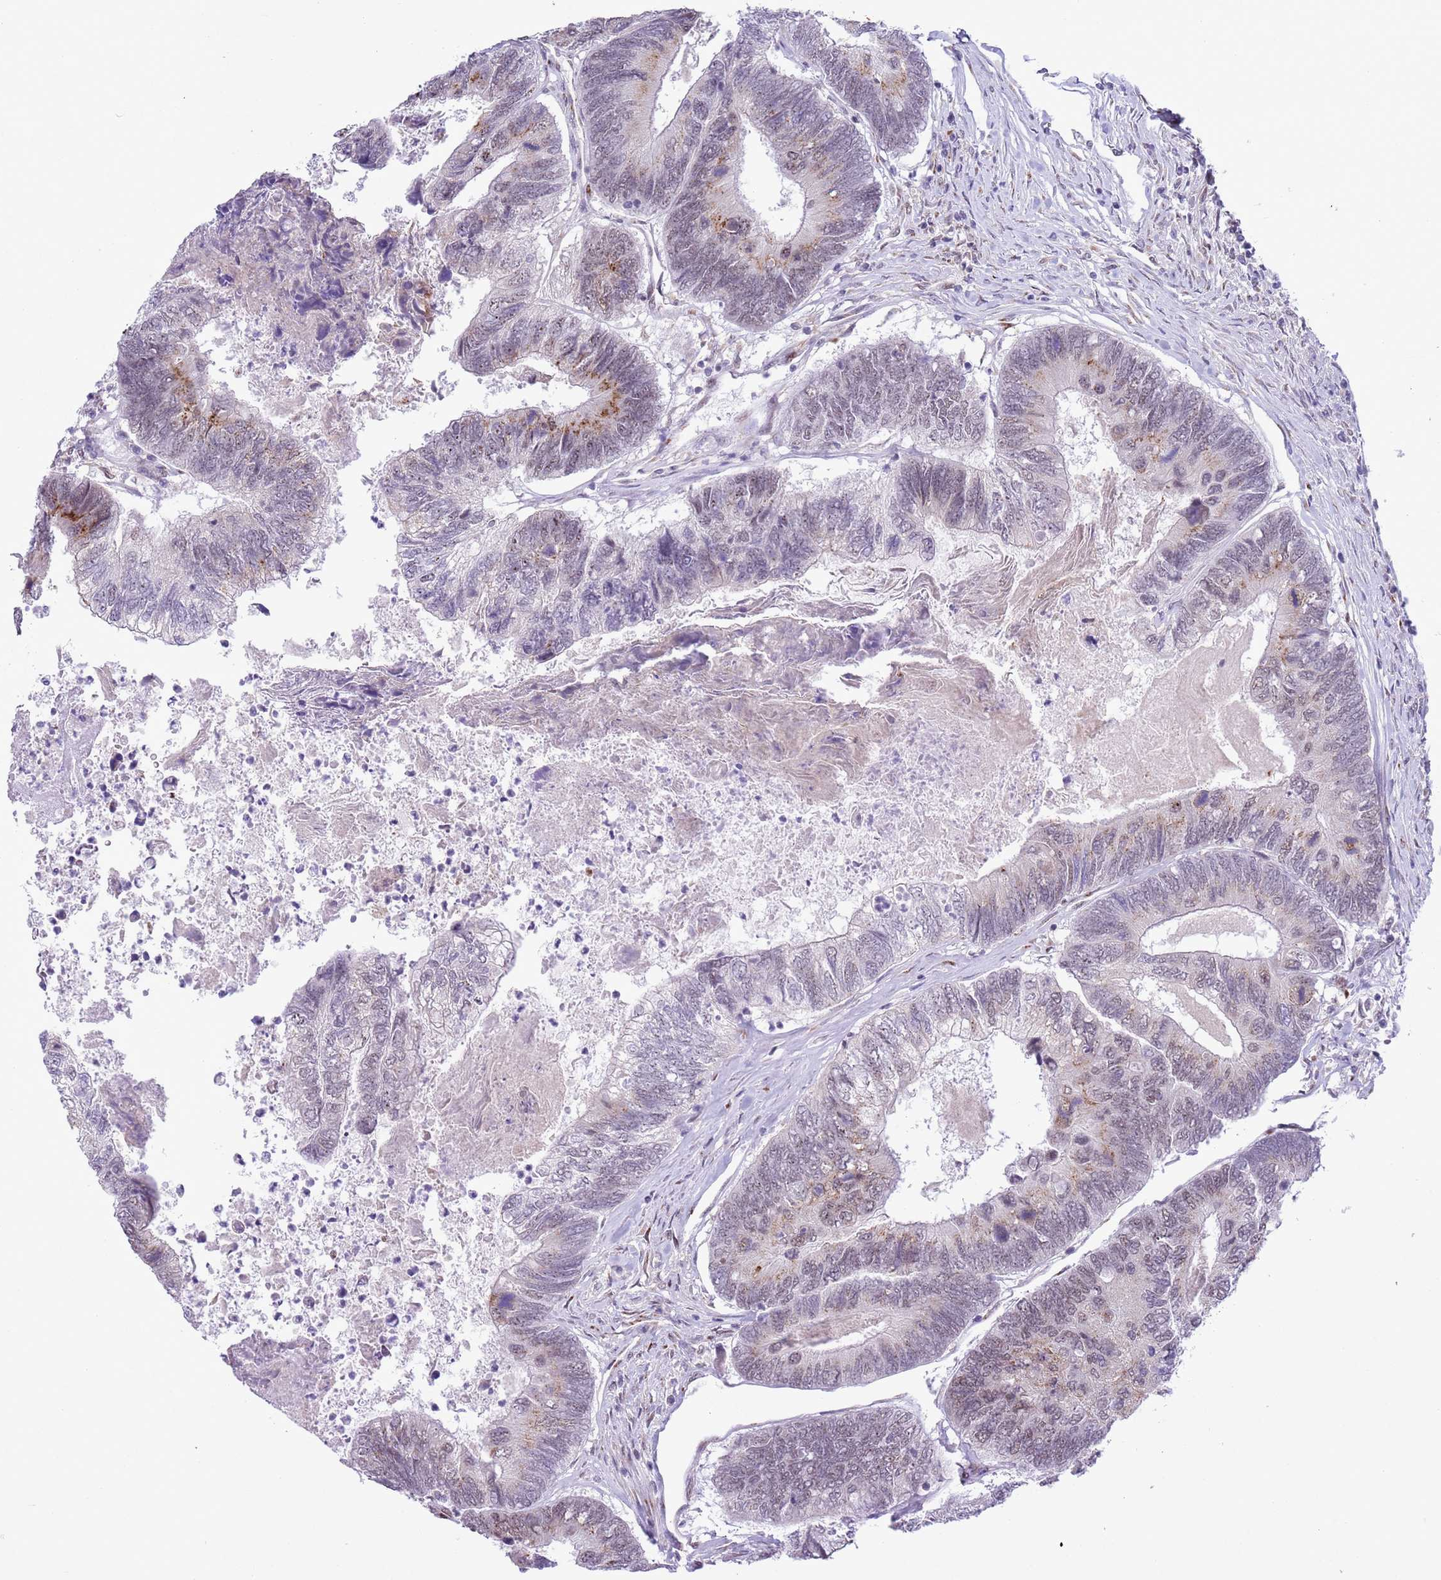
{"staining": {"intensity": "moderate", "quantity": "<25%", "location": "cytoplasmic/membranous,nuclear"}, "tissue": "colorectal cancer", "cell_type": "Tumor cells", "image_type": "cancer", "snomed": [{"axis": "morphology", "description": "Adenocarcinoma, NOS"}, {"axis": "topography", "description": "Colon"}], "caption": "Immunohistochemical staining of human colorectal cancer shows low levels of moderate cytoplasmic/membranous and nuclear positivity in approximately <25% of tumor cells.", "gene": "ZNF576", "patient": {"sex": "female", "age": 67}}